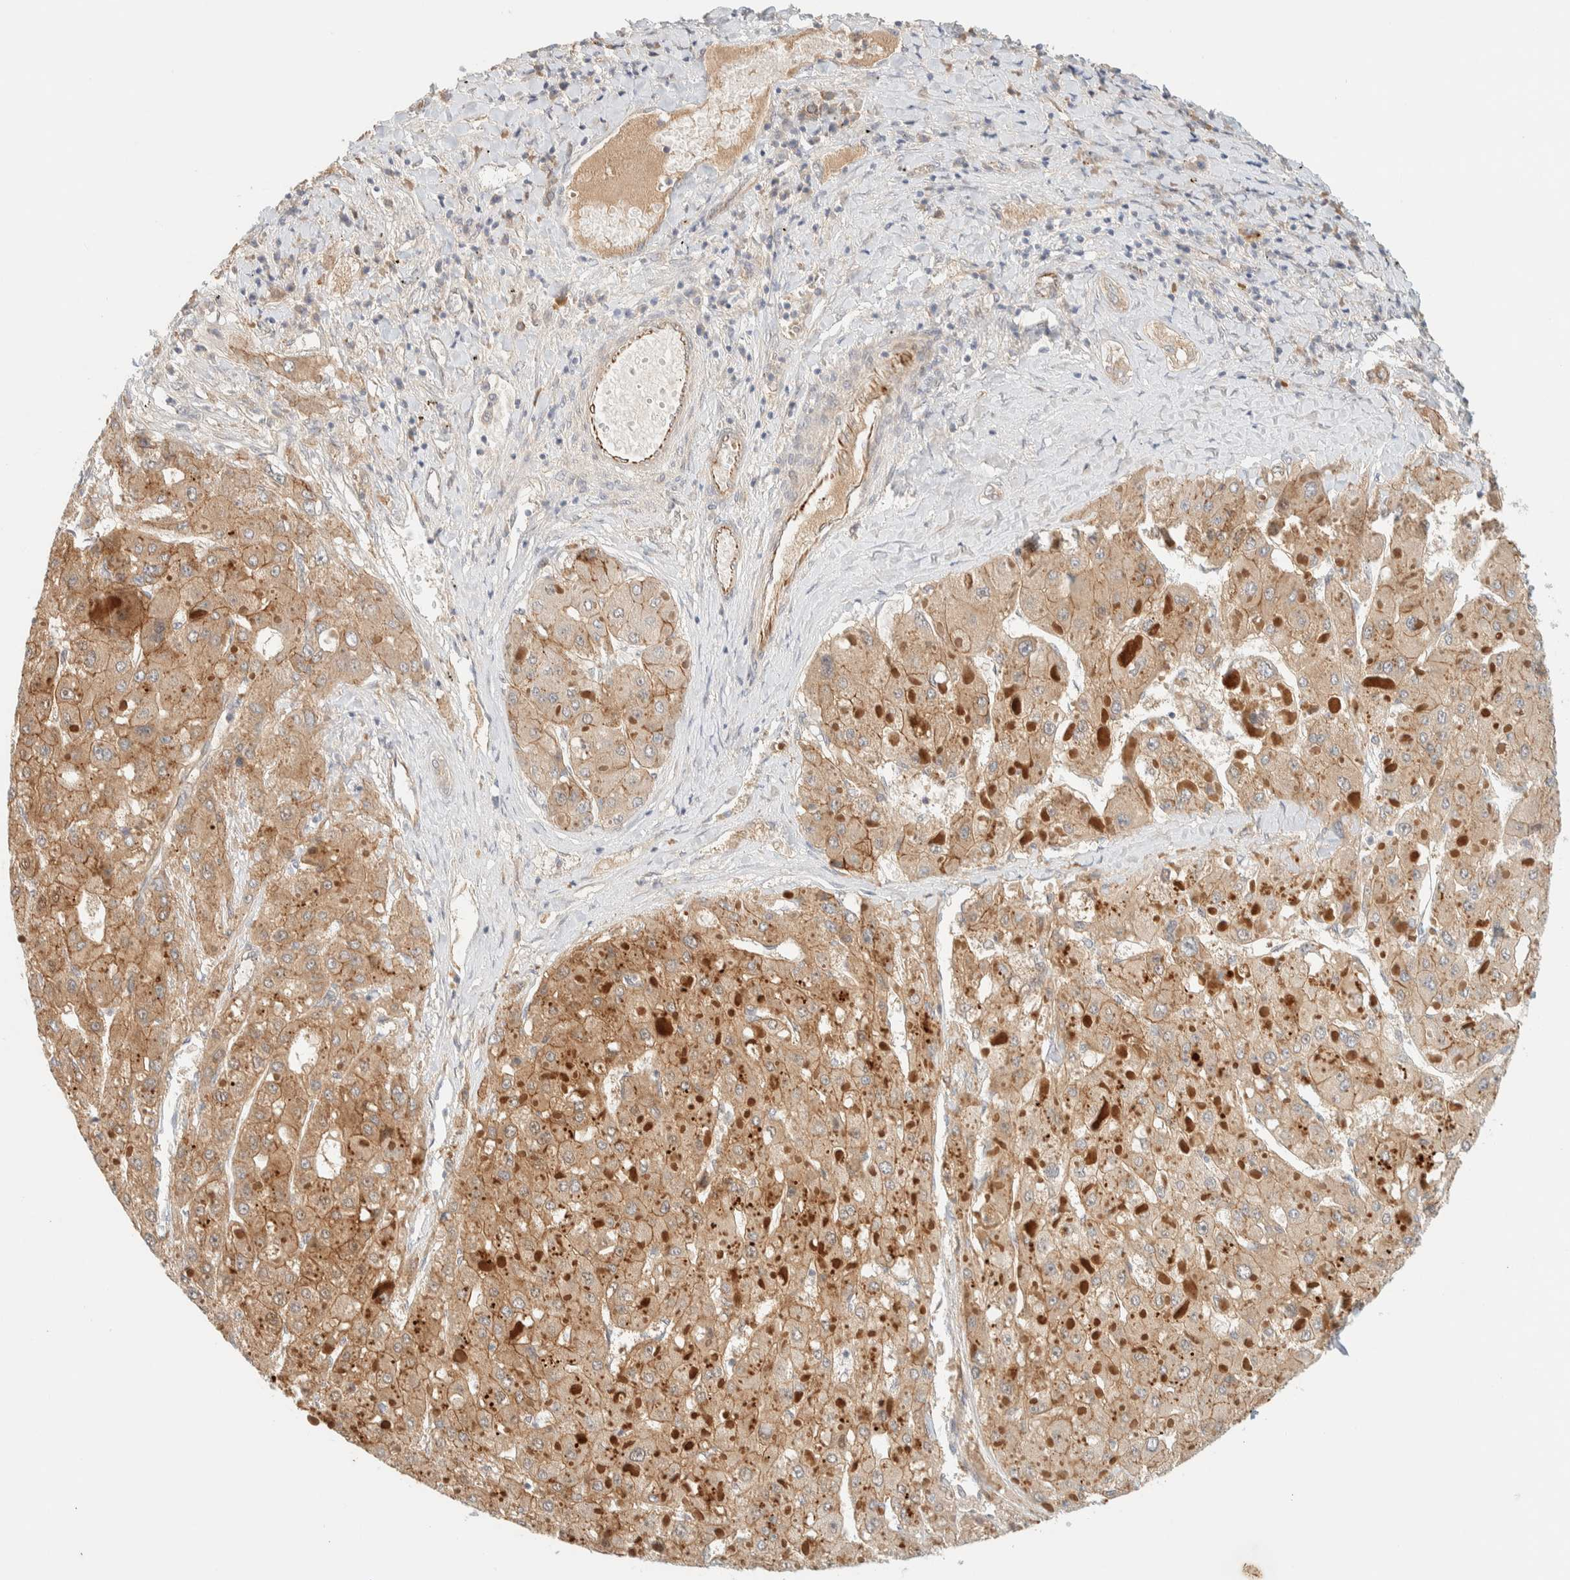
{"staining": {"intensity": "moderate", "quantity": ">75%", "location": "cytoplasmic/membranous"}, "tissue": "liver cancer", "cell_type": "Tumor cells", "image_type": "cancer", "snomed": [{"axis": "morphology", "description": "Carcinoma, Hepatocellular, NOS"}, {"axis": "topography", "description": "Liver"}], "caption": "Liver cancer tissue shows moderate cytoplasmic/membranous positivity in approximately >75% of tumor cells", "gene": "FAT1", "patient": {"sex": "female", "age": 73}}